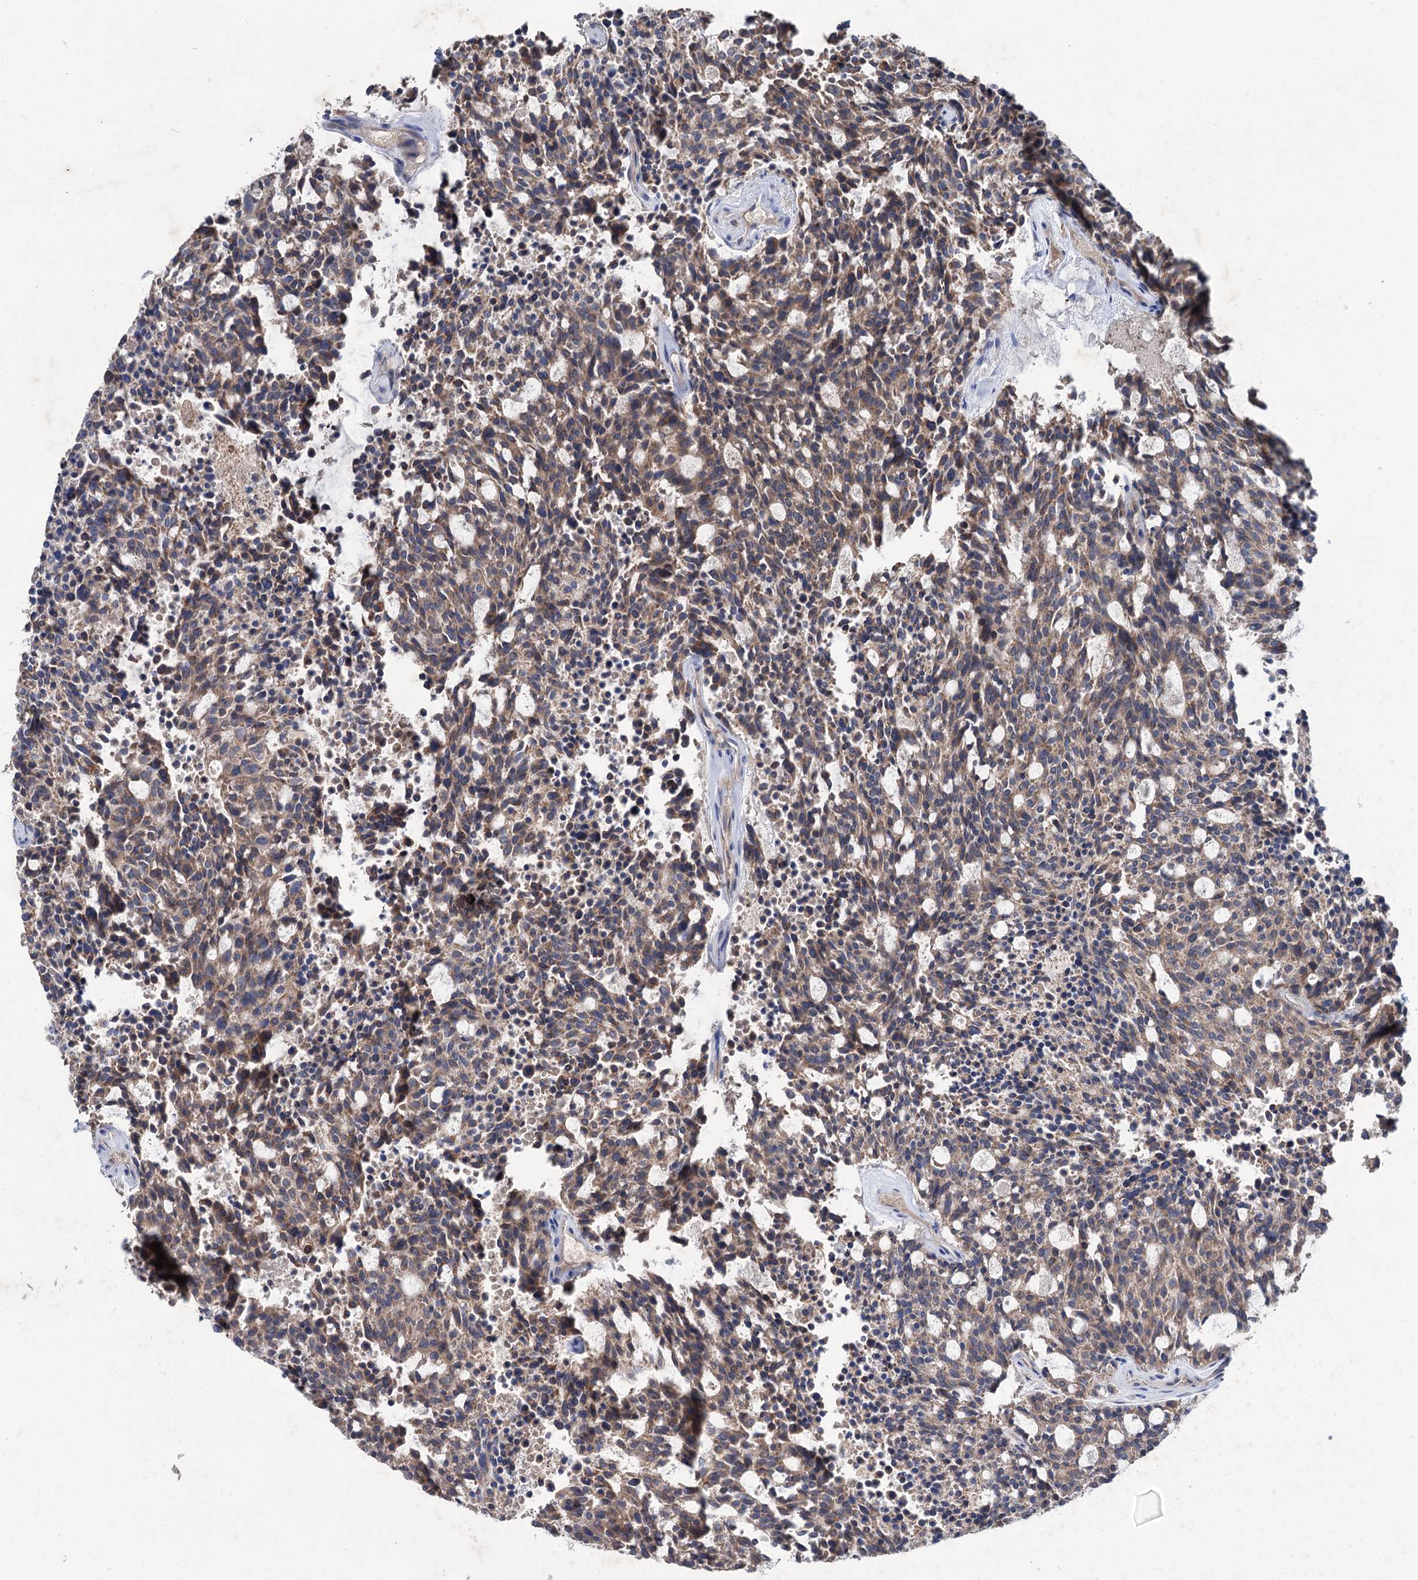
{"staining": {"intensity": "weak", "quantity": ">75%", "location": "cytoplasmic/membranous"}, "tissue": "carcinoid", "cell_type": "Tumor cells", "image_type": "cancer", "snomed": [{"axis": "morphology", "description": "Carcinoid, malignant, NOS"}, {"axis": "topography", "description": "Pancreas"}], "caption": "Immunohistochemical staining of human carcinoid reveals low levels of weak cytoplasmic/membranous protein positivity in about >75% of tumor cells. (IHC, brightfield microscopy, high magnification).", "gene": "CLPB", "patient": {"sex": "female", "age": 54}}